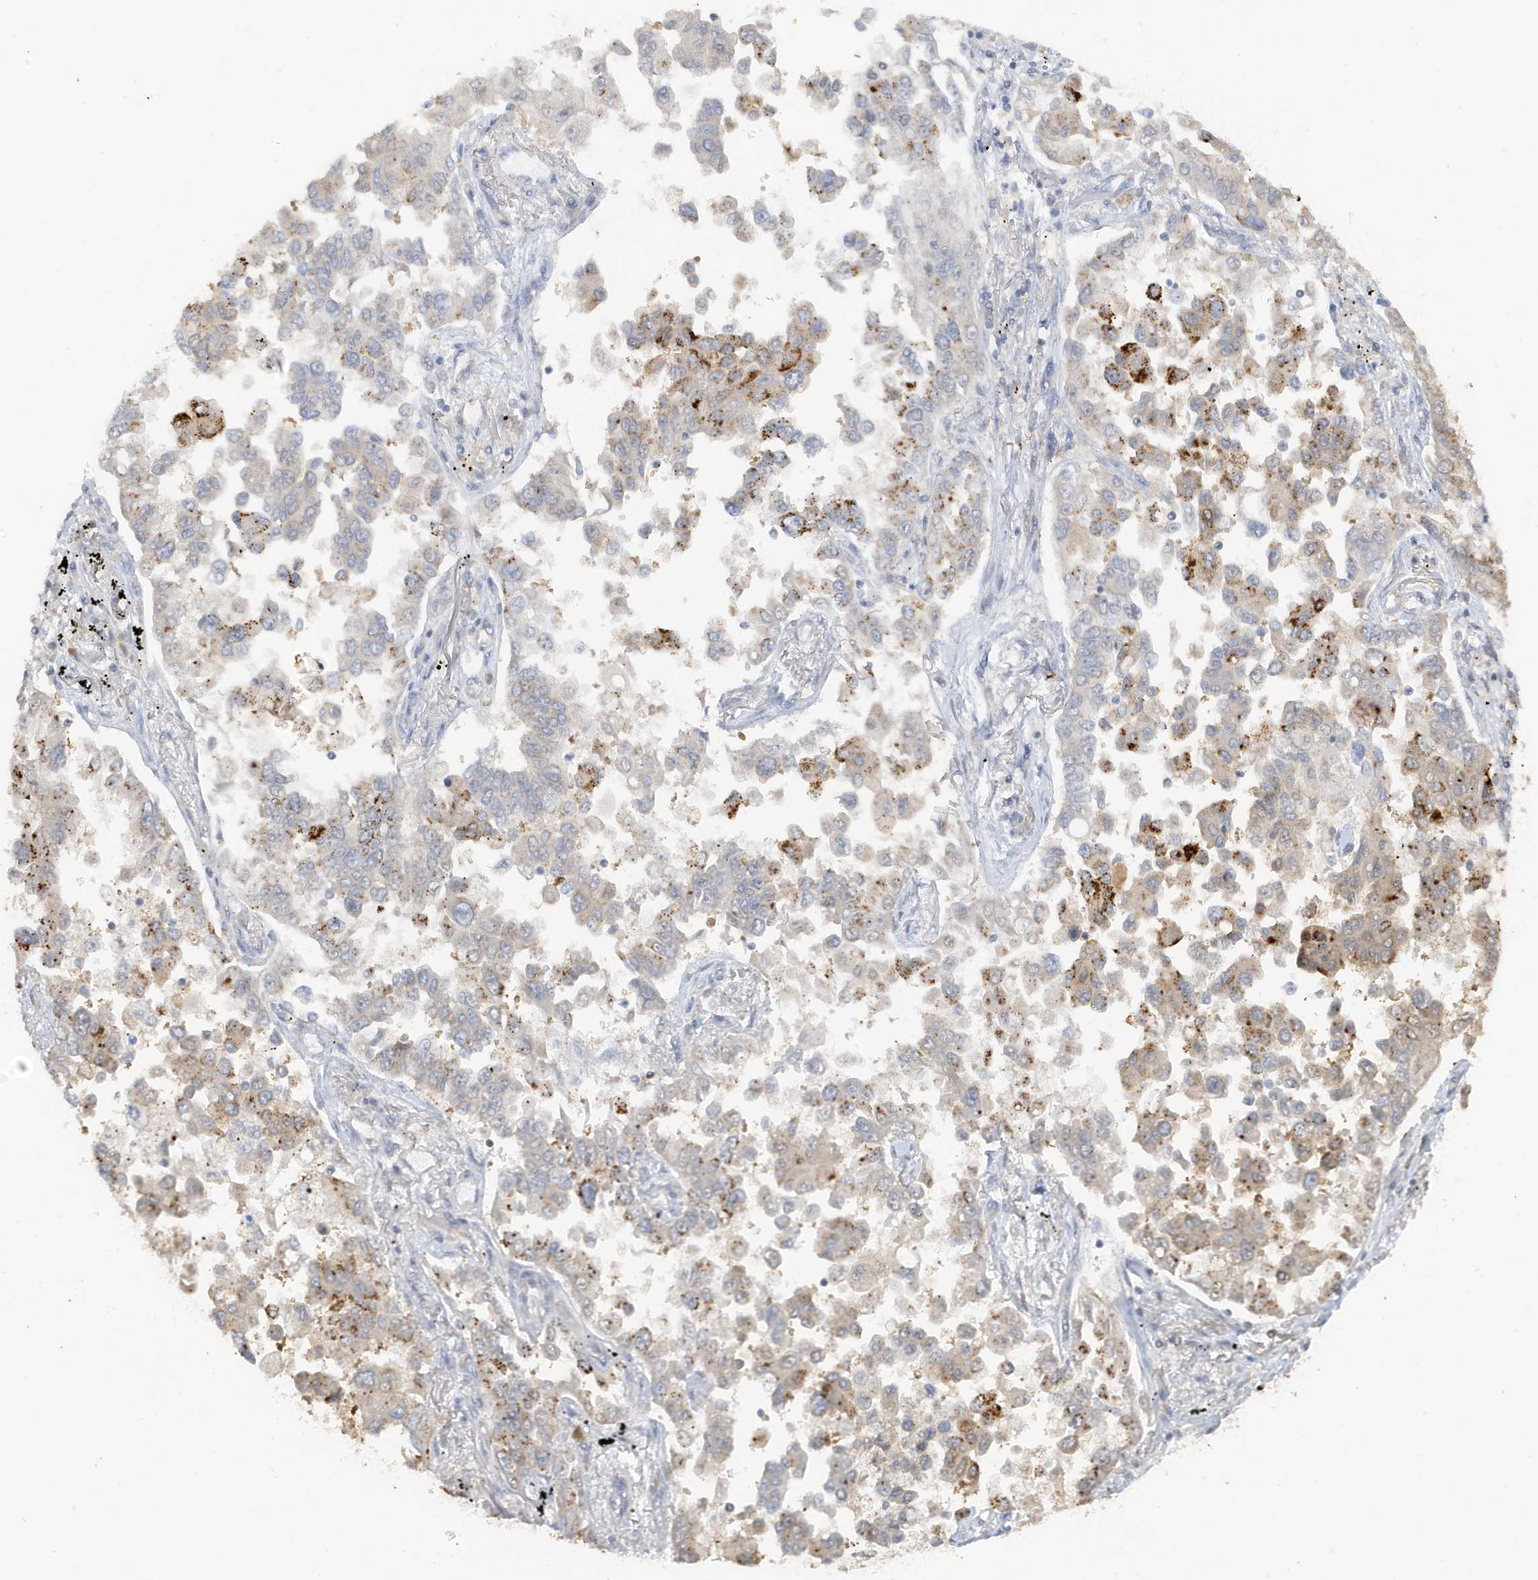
{"staining": {"intensity": "moderate", "quantity": "25%-75%", "location": "cytoplasmic/membranous"}, "tissue": "lung cancer", "cell_type": "Tumor cells", "image_type": "cancer", "snomed": [{"axis": "morphology", "description": "Adenocarcinoma, NOS"}, {"axis": "topography", "description": "Lung"}], "caption": "Immunohistochemical staining of lung adenocarcinoma reveals medium levels of moderate cytoplasmic/membranous protein staining in approximately 25%-75% of tumor cells.", "gene": "PHACTR2", "patient": {"sex": "female", "age": 67}}